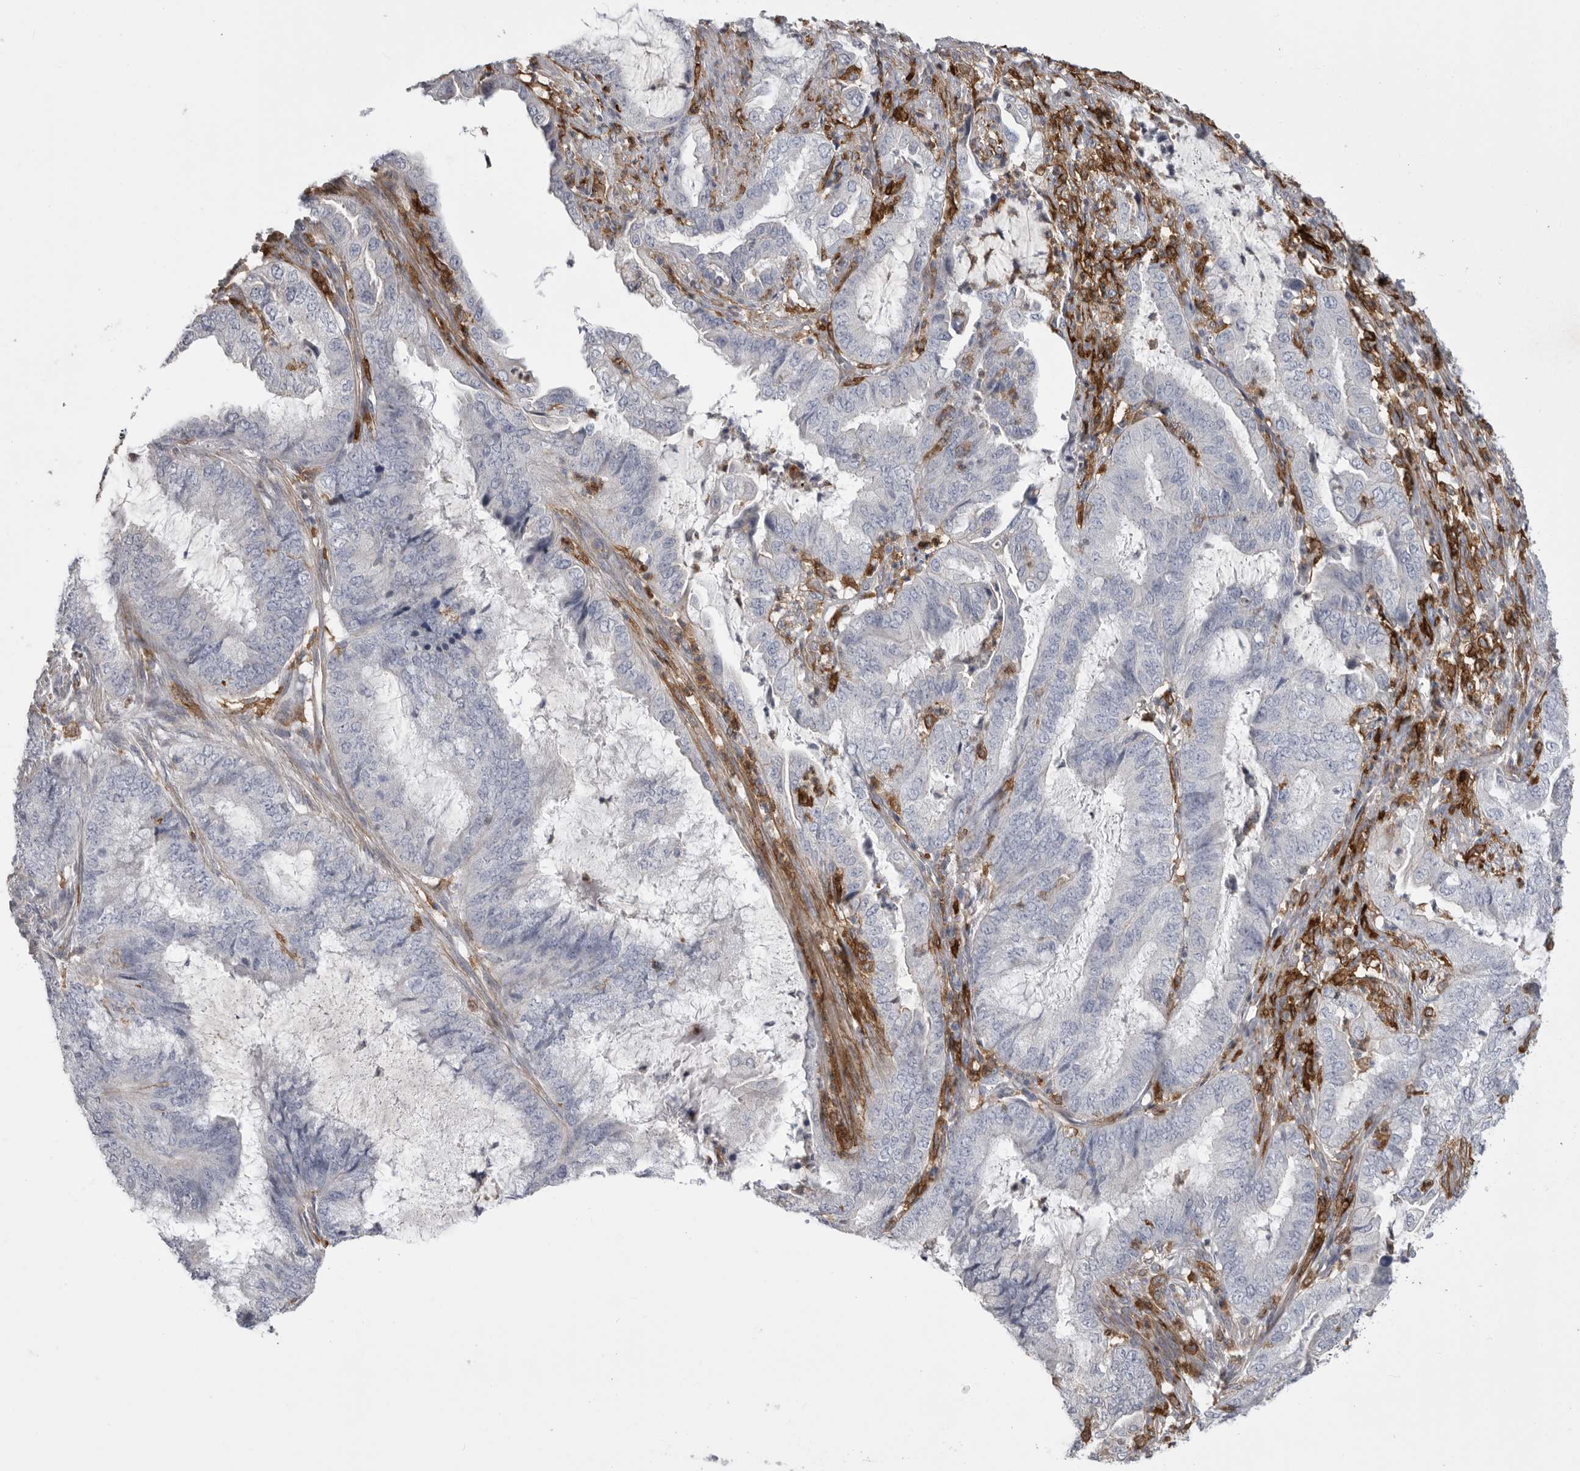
{"staining": {"intensity": "negative", "quantity": "none", "location": "none"}, "tissue": "endometrial cancer", "cell_type": "Tumor cells", "image_type": "cancer", "snomed": [{"axis": "morphology", "description": "Adenocarcinoma, NOS"}, {"axis": "topography", "description": "Endometrium"}], "caption": "An IHC micrograph of endometrial adenocarcinoma is shown. There is no staining in tumor cells of endometrial adenocarcinoma.", "gene": "SIGLEC10", "patient": {"sex": "female", "age": 49}}